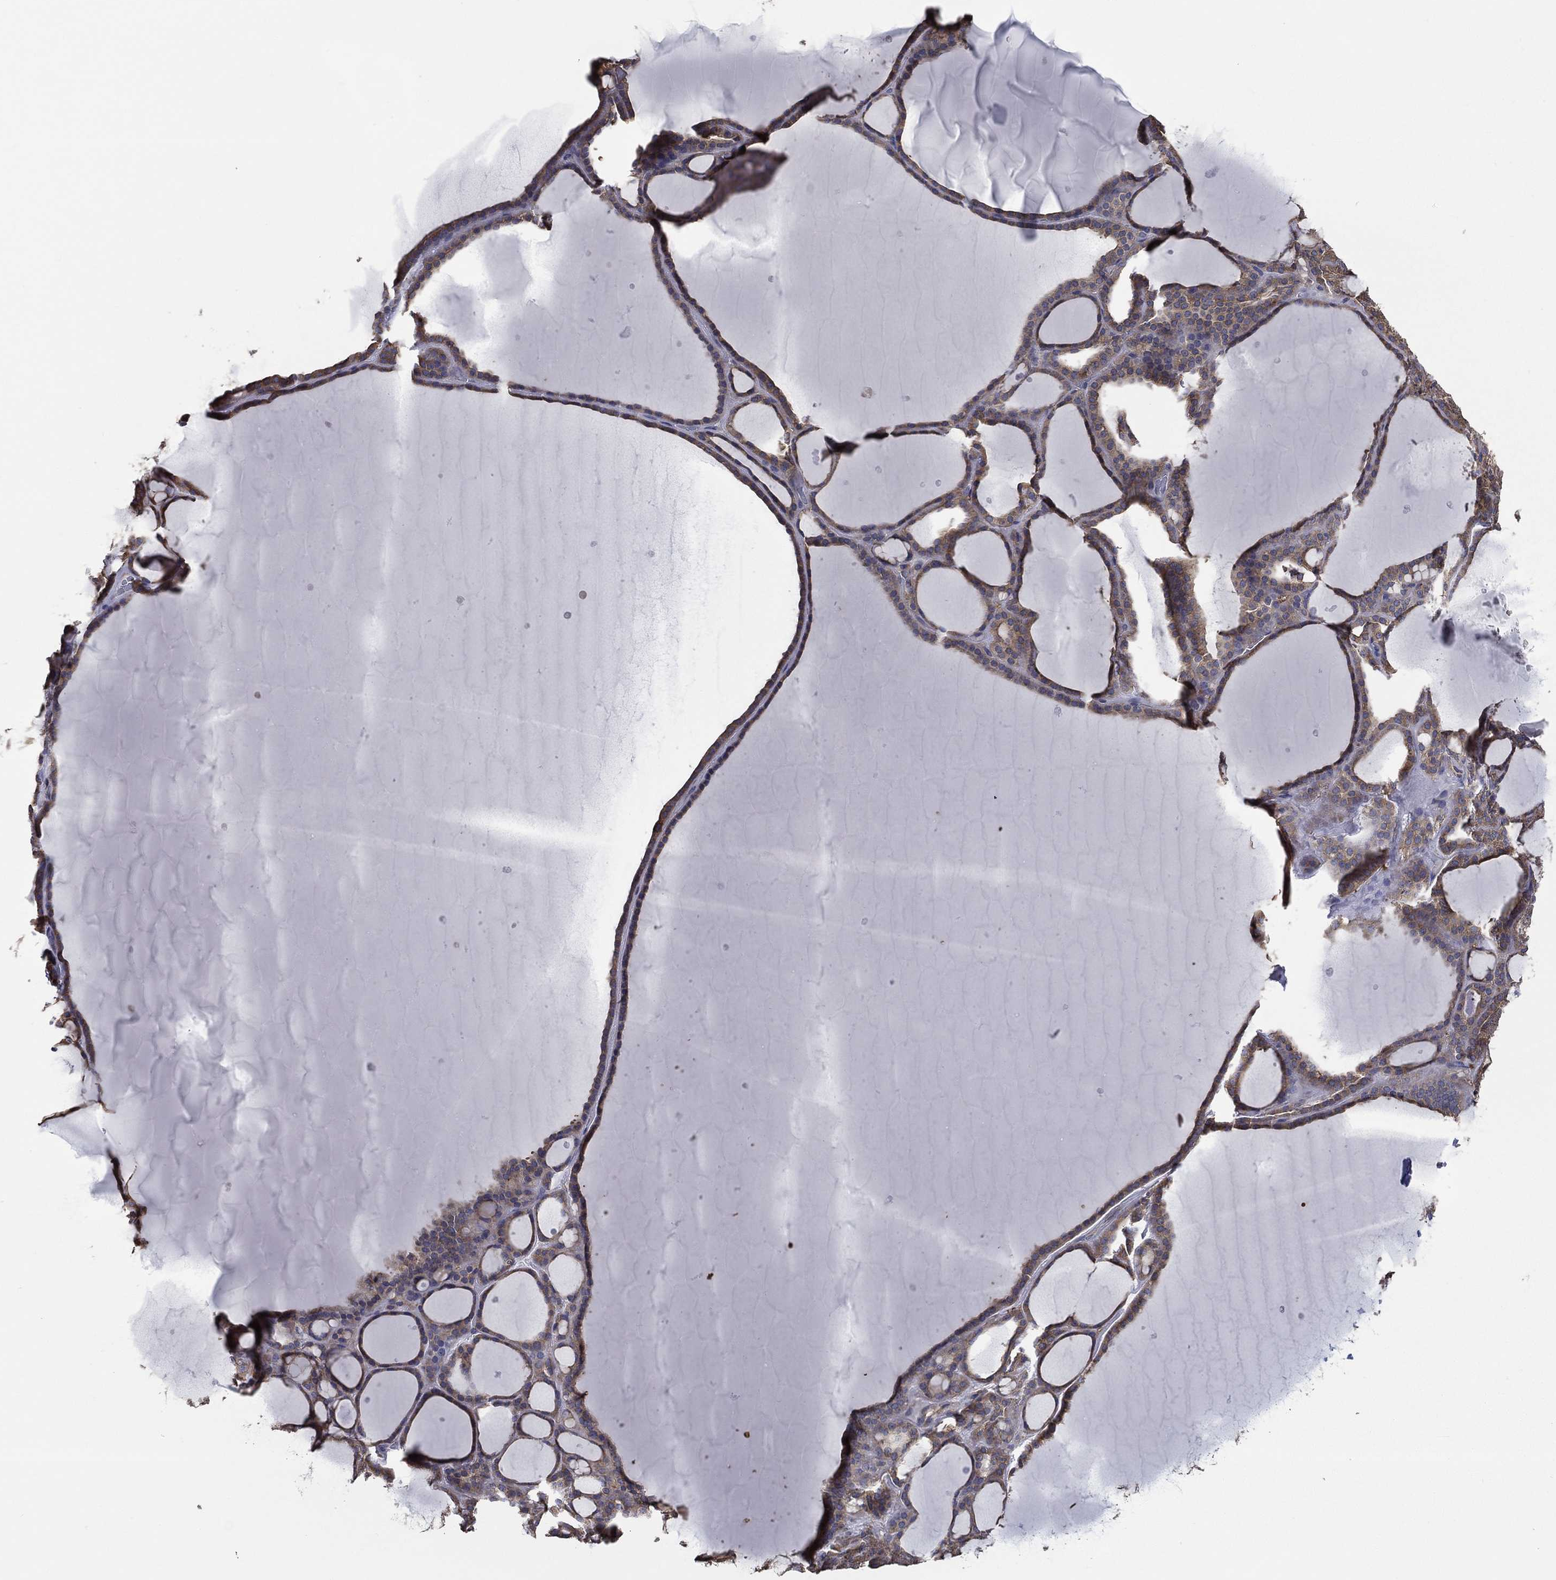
{"staining": {"intensity": "moderate", "quantity": ">75%", "location": "cytoplasmic/membranous"}, "tissue": "thyroid gland", "cell_type": "Glandular cells", "image_type": "normal", "snomed": [{"axis": "morphology", "description": "Normal tissue, NOS"}, {"axis": "topography", "description": "Thyroid gland"}], "caption": "Brown immunohistochemical staining in unremarkable human thyroid gland displays moderate cytoplasmic/membranous staining in approximately >75% of glandular cells.", "gene": "SARS1", "patient": {"sex": "male", "age": 63}}